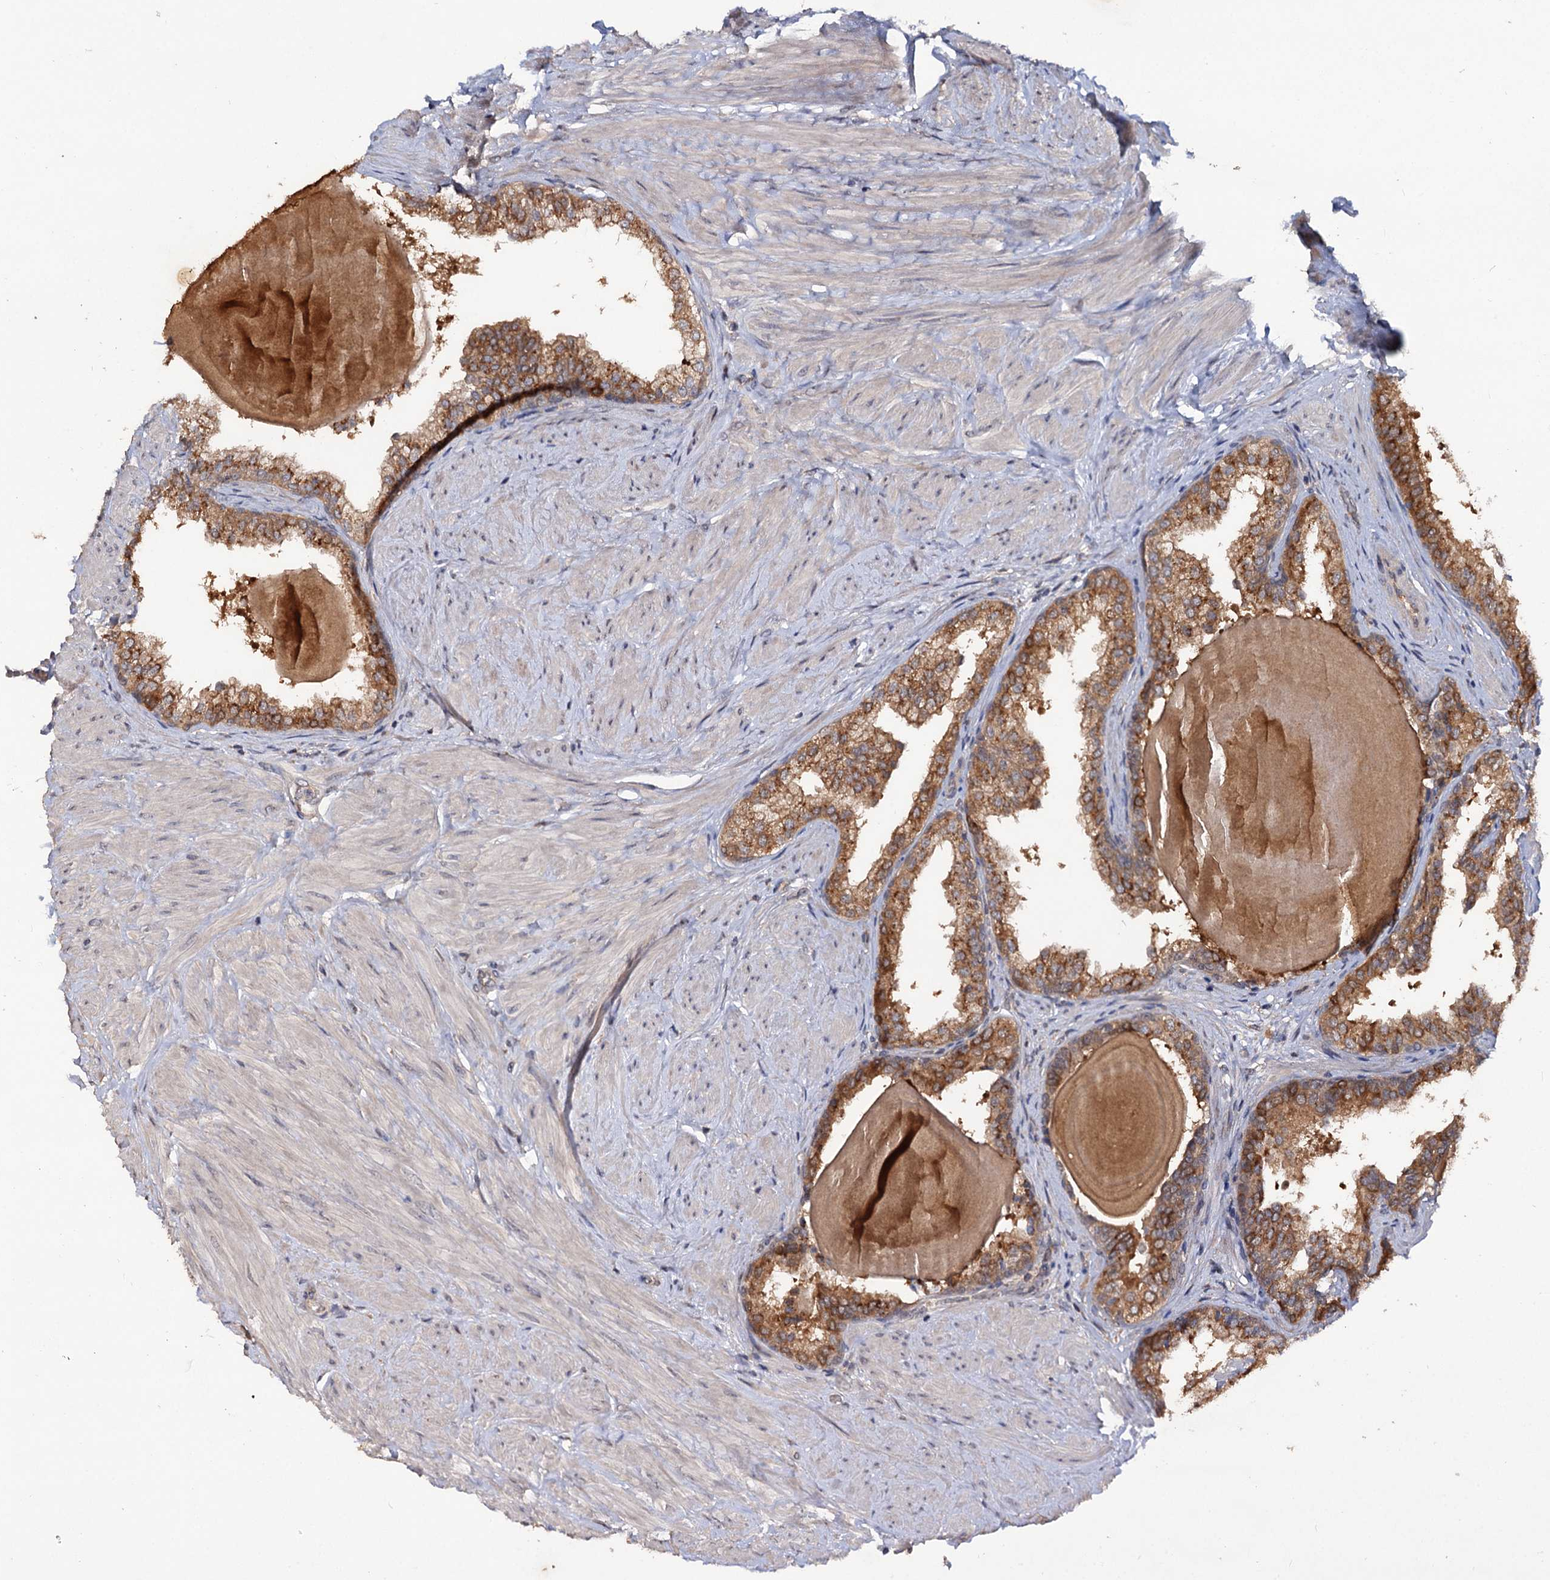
{"staining": {"intensity": "strong", "quantity": ">75%", "location": "cytoplasmic/membranous"}, "tissue": "prostate", "cell_type": "Glandular cells", "image_type": "normal", "snomed": [{"axis": "morphology", "description": "Normal tissue, NOS"}, {"axis": "topography", "description": "Prostate"}], "caption": "About >75% of glandular cells in unremarkable prostate reveal strong cytoplasmic/membranous protein expression as visualized by brown immunohistochemical staining.", "gene": "NUDCD2", "patient": {"sex": "male", "age": 48}}